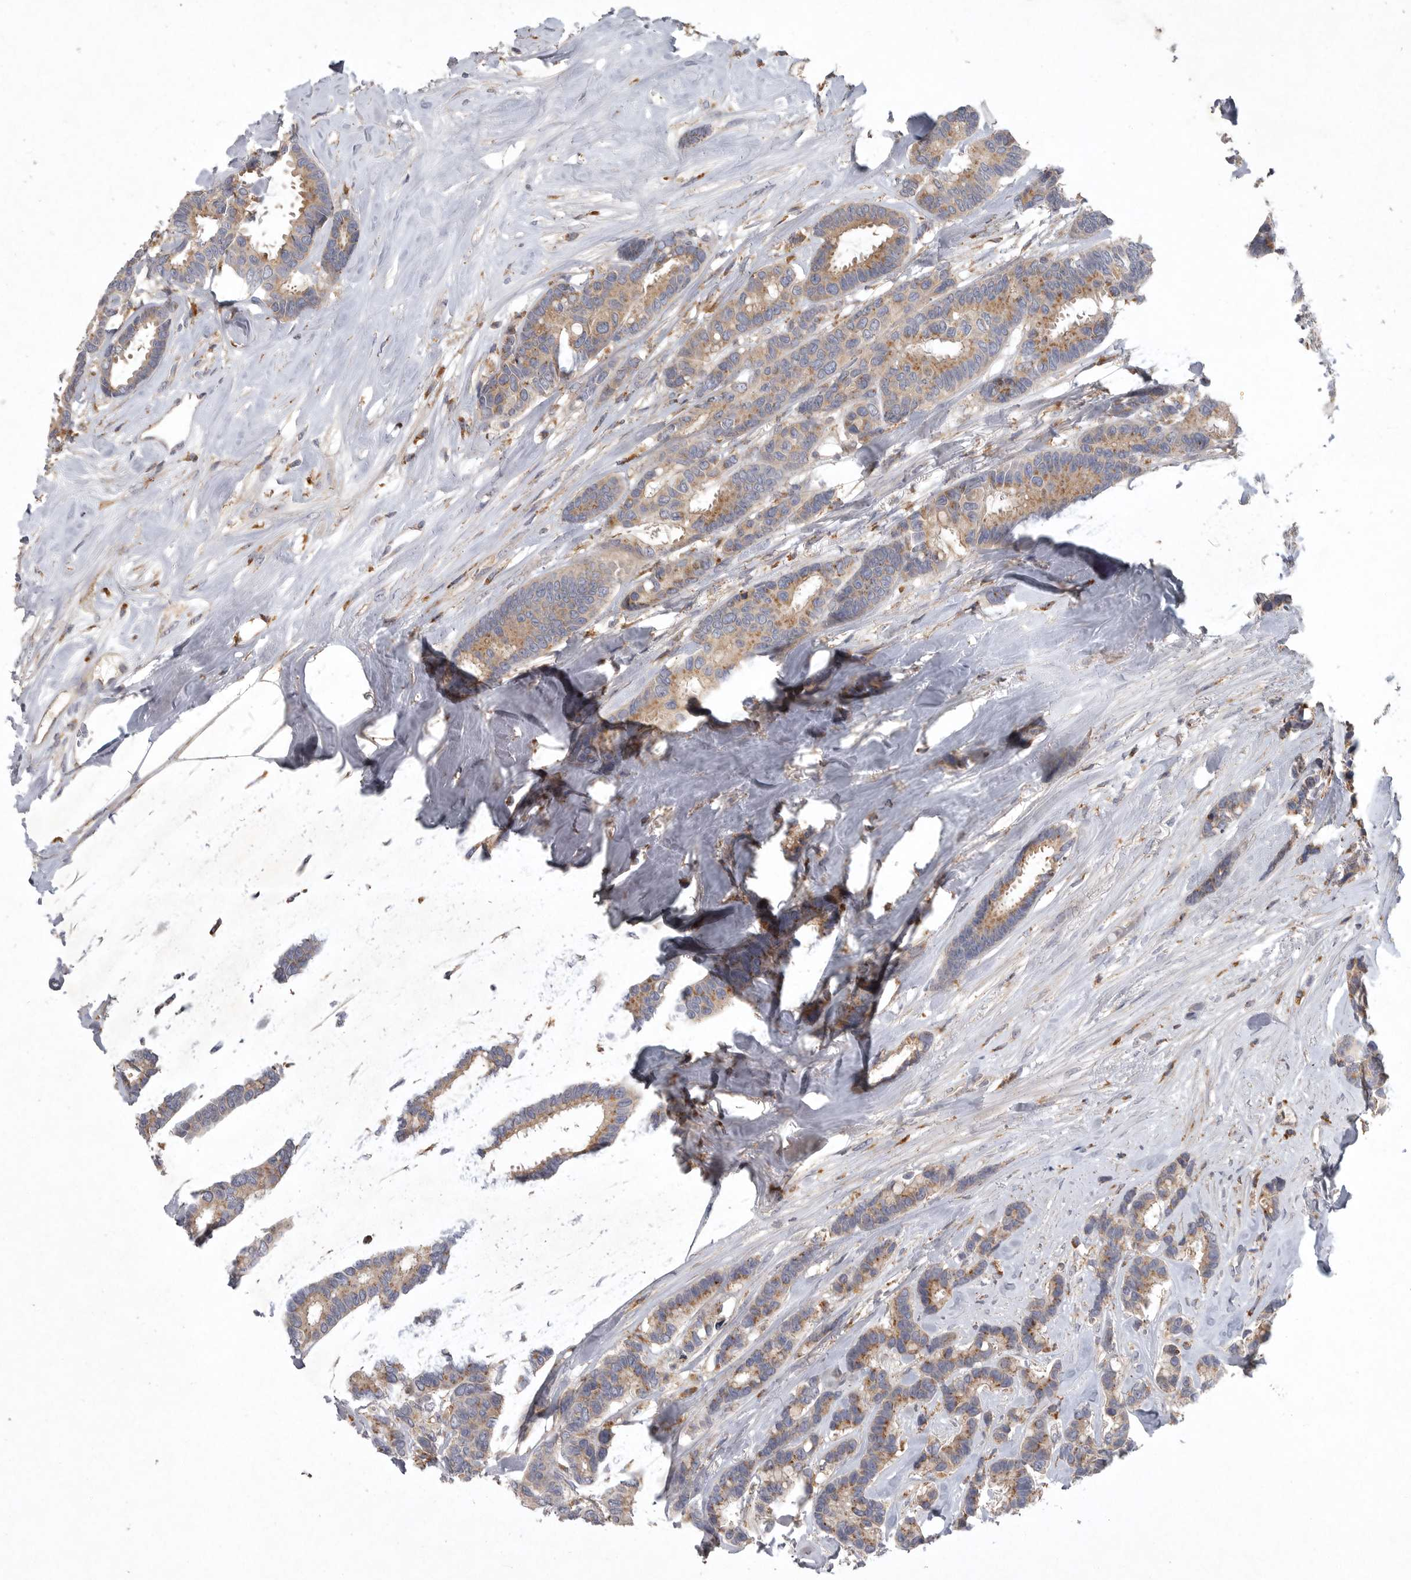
{"staining": {"intensity": "moderate", "quantity": "25%-75%", "location": "cytoplasmic/membranous"}, "tissue": "breast cancer", "cell_type": "Tumor cells", "image_type": "cancer", "snomed": [{"axis": "morphology", "description": "Duct carcinoma"}, {"axis": "topography", "description": "Breast"}], "caption": "Immunohistochemistry (DAB) staining of human breast cancer exhibits moderate cytoplasmic/membranous protein expression in approximately 25%-75% of tumor cells.", "gene": "LAMTOR3", "patient": {"sex": "female", "age": 87}}